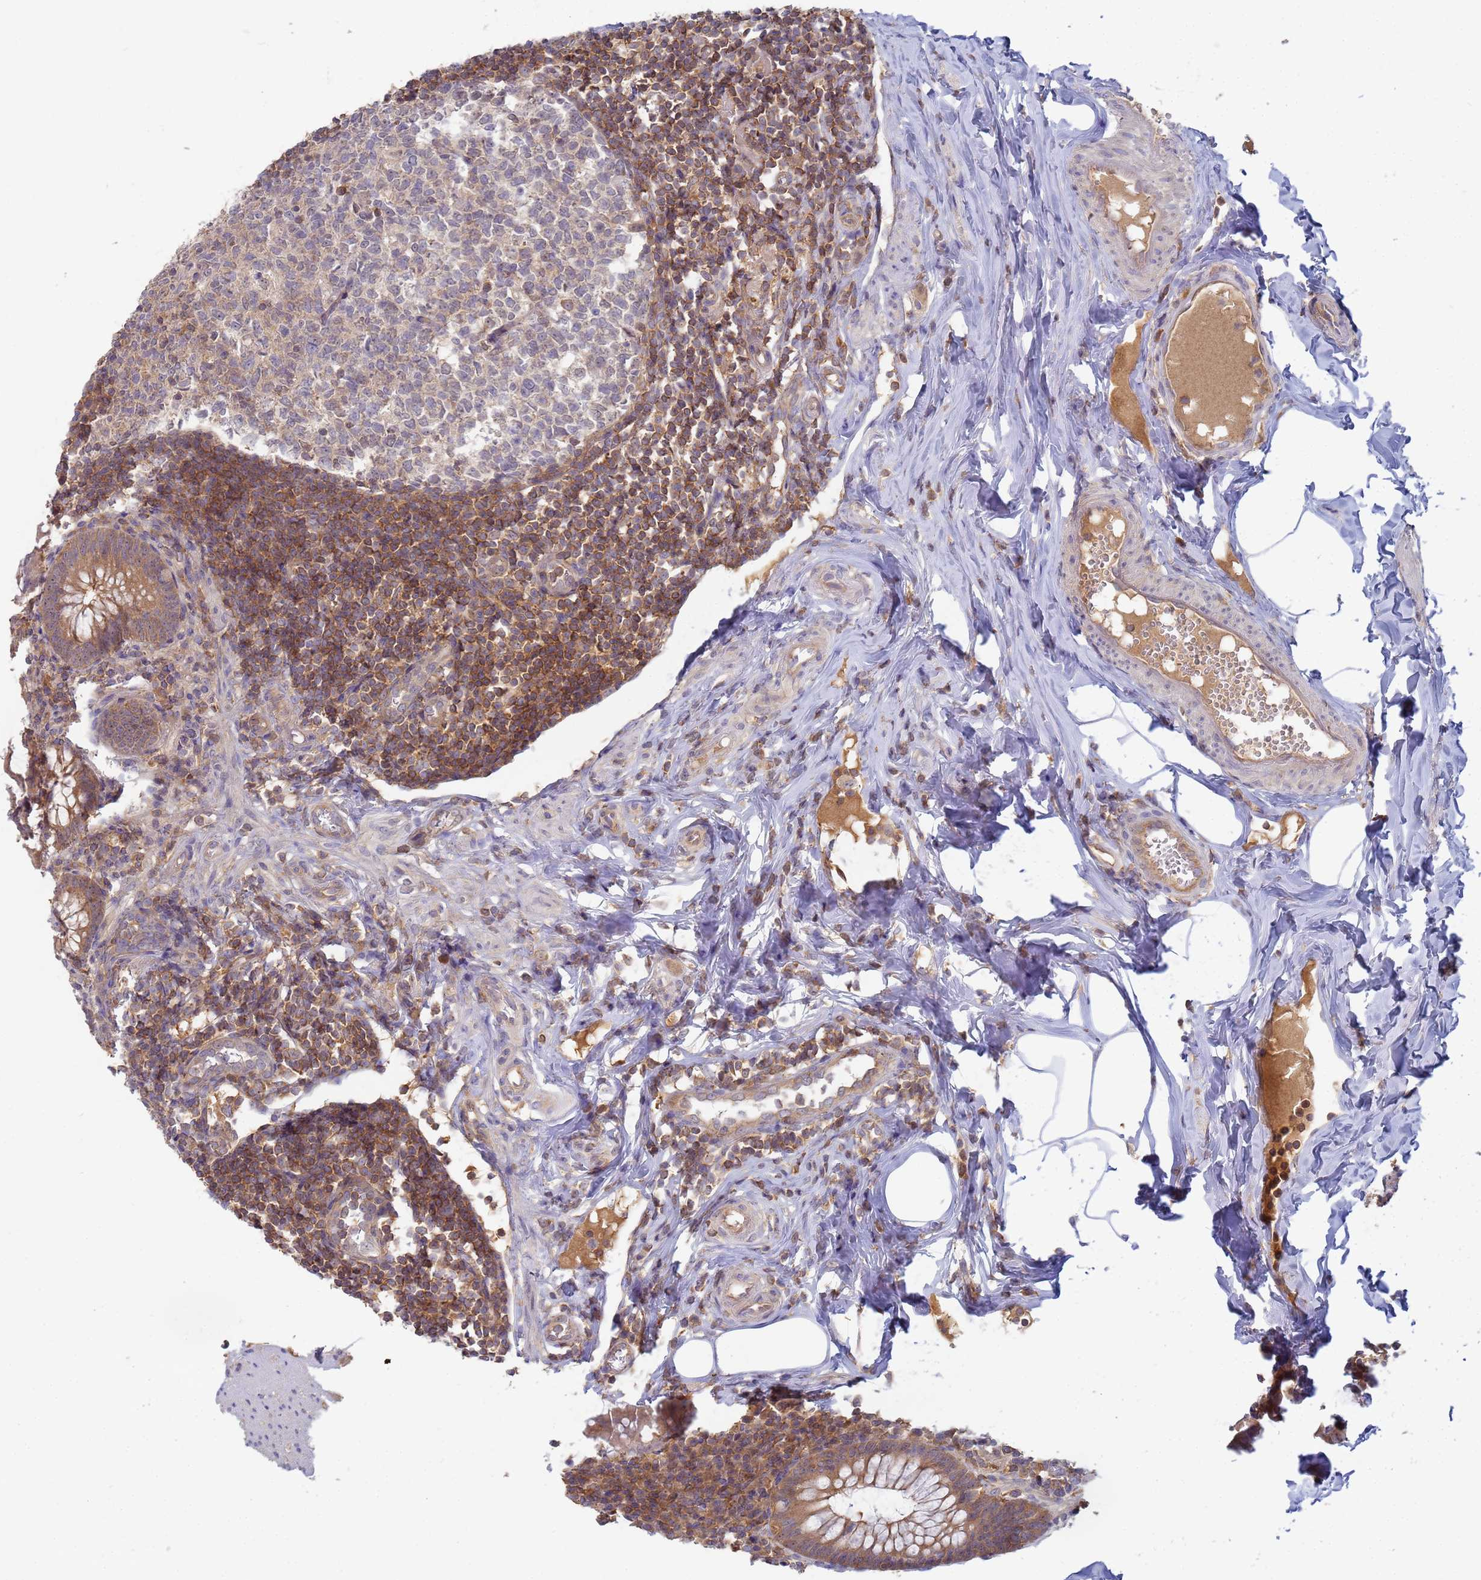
{"staining": {"intensity": "moderate", "quantity": ">75%", "location": "cytoplasmic/membranous,nuclear"}, "tissue": "appendix", "cell_type": "Glandular cells", "image_type": "normal", "snomed": [{"axis": "morphology", "description": "Normal tissue, NOS"}, {"axis": "topography", "description": "Appendix"}], "caption": "Benign appendix exhibits moderate cytoplasmic/membranous,nuclear staining in approximately >75% of glandular cells.", "gene": "SHARPIN", "patient": {"sex": "female", "age": 33}}